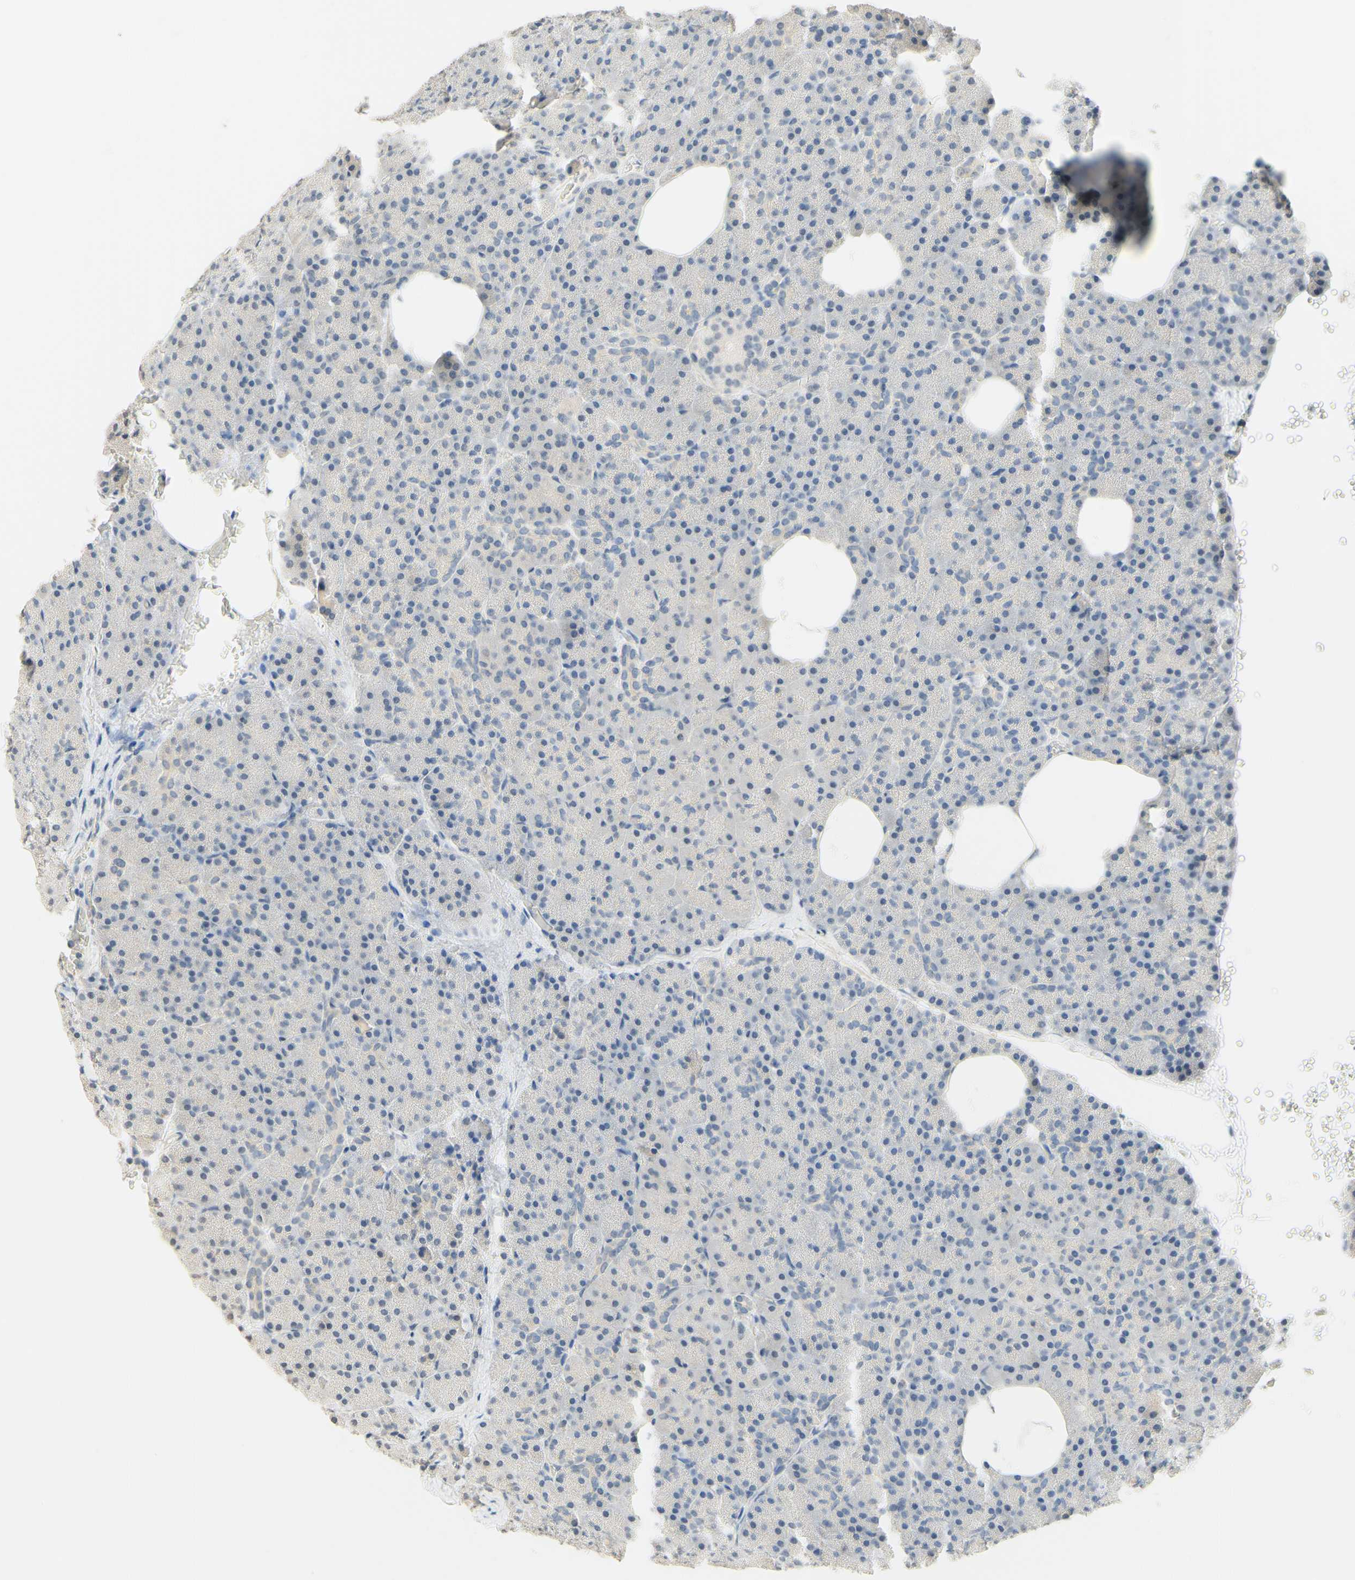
{"staining": {"intensity": "negative", "quantity": "none", "location": "none"}, "tissue": "pancreas", "cell_type": "Exocrine glandular cells", "image_type": "normal", "snomed": [{"axis": "morphology", "description": "Normal tissue, NOS"}, {"axis": "topography", "description": "Pancreas"}], "caption": "This is a histopathology image of immunohistochemistry staining of benign pancreas, which shows no staining in exocrine glandular cells. (DAB (3,3'-diaminobenzidine) IHC, high magnification).", "gene": "MAG", "patient": {"sex": "female", "age": 35}}